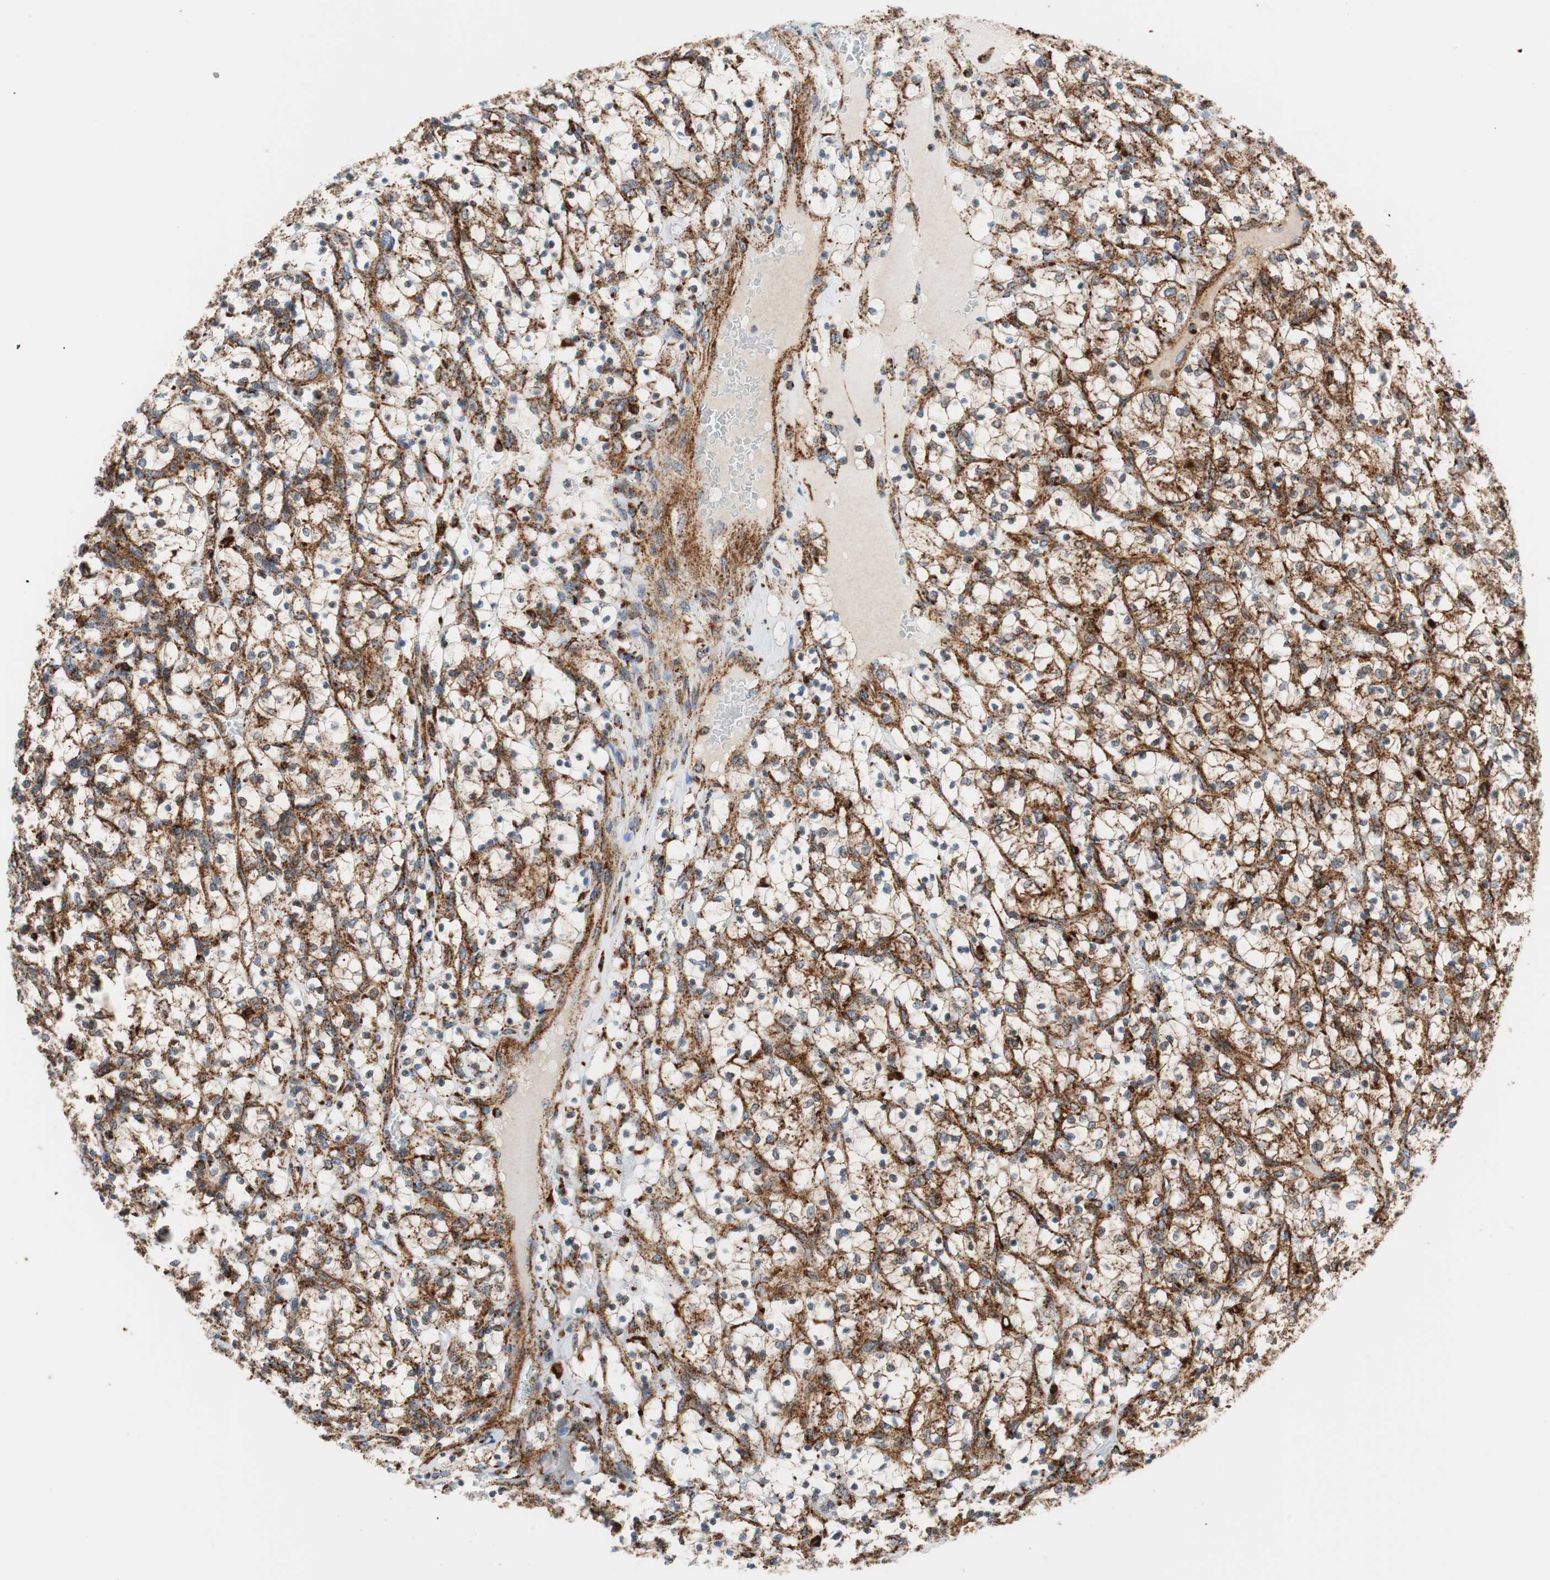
{"staining": {"intensity": "strong", "quantity": ">75%", "location": "cytoplasmic/membranous"}, "tissue": "renal cancer", "cell_type": "Tumor cells", "image_type": "cancer", "snomed": [{"axis": "morphology", "description": "Adenocarcinoma, NOS"}, {"axis": "topography", "description": "Kidney"}], "caption": "An image of renal cancer (adenocarcinoma) stained for a protein displays strong cytoplasmic/membranous brown staining in tumor cells. (DAB = brown stain, brightfield microscopy at high magnification).", "gene": "LAMP1", "patient": {"sex": "female", "age": 69}}